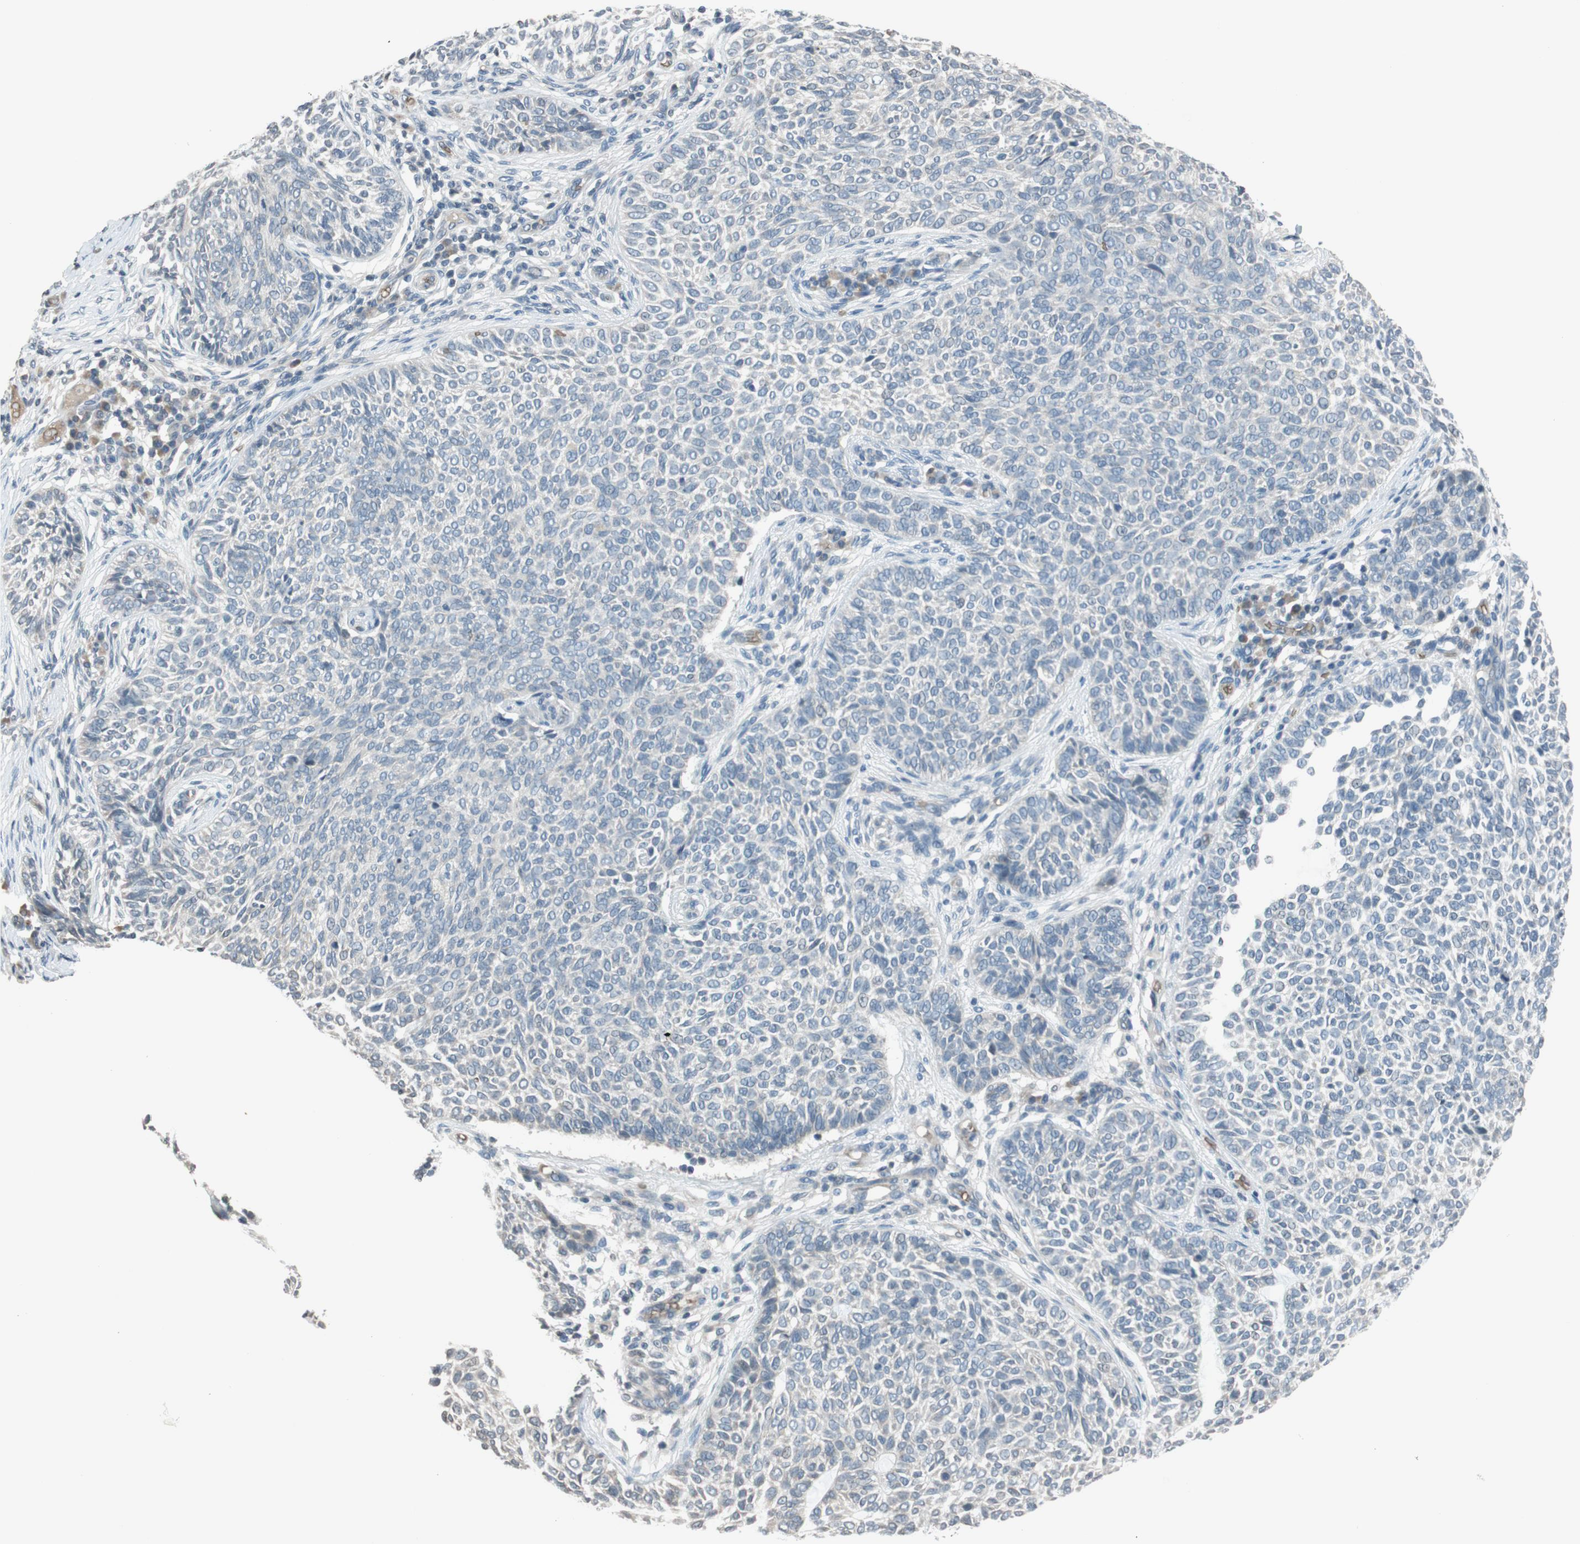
{"staining": {"intensity": "negative", "quantity": "none", "location": "none"}, "tissue": "skin cancer", "cell_type": "Tumor cells", "image_type": "cancer", "snomed": [{"axis": "morphology", "description": "Basal cell carcinoma"}, {"axis": "topography", "description": "Skin"}], "caption": "Human skin basal cell carcinoma stained for a protein using IHC exhibits no positivity in tumor cells.", "gene": "GYPC", "patient": {"sex": "male", "age": 87}}